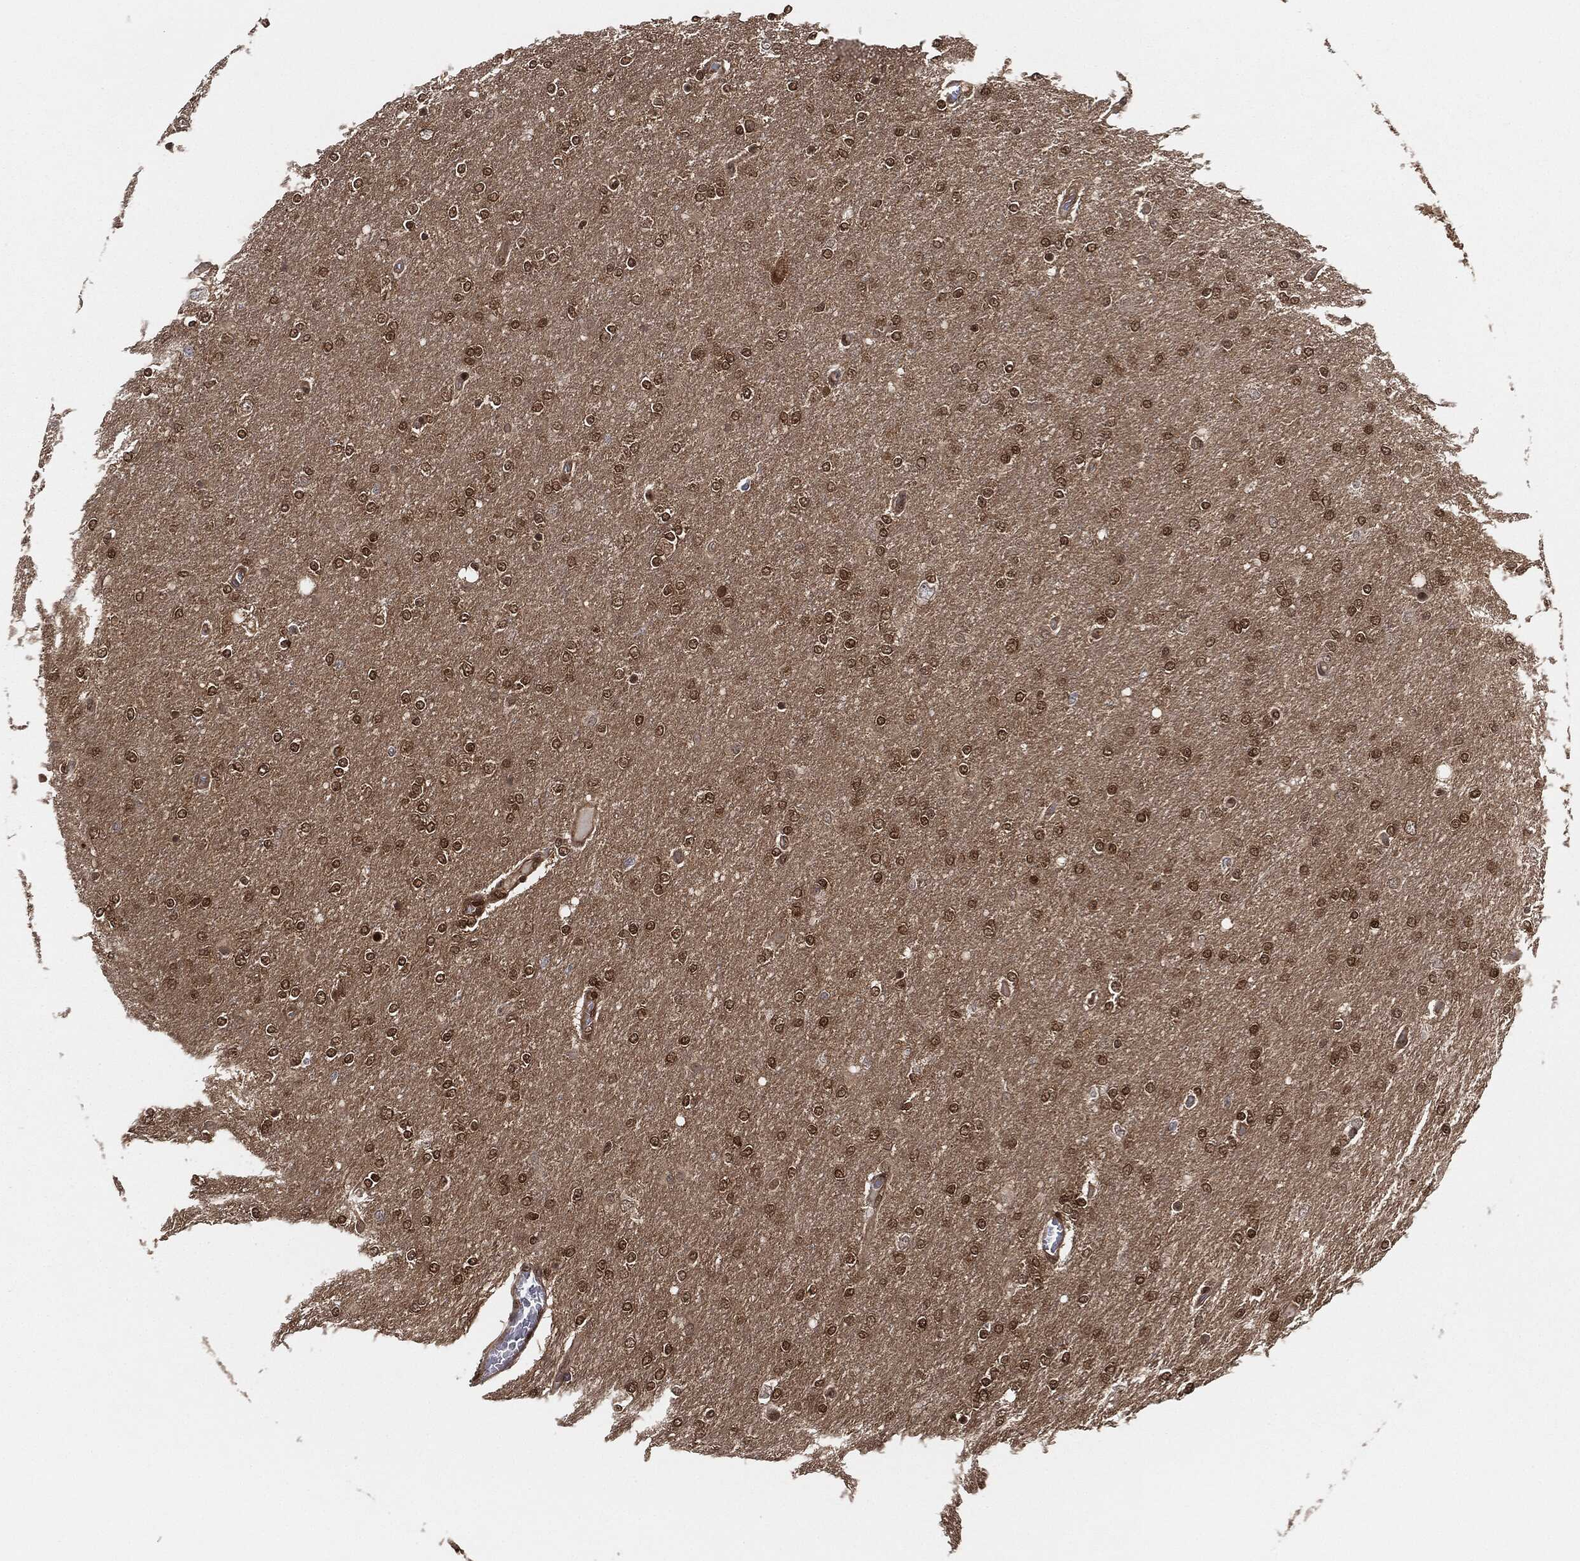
{"staining": {"intensity": "weak", "quantity": ">75%", "location": "nuclear"}, "tissue": "glioma", "cell_type": "Tumor cells", "image_type": "cancer", "snomed": [{"axis": "morphology", "description": "Glioma, malignant, High grade"}, {"axis": "topography", "description": "Cerebral cortex"}], "caption": "DAB immunohistochemical staining of human malignant glioma (high-grade) shows weak nuclear protein positivity in approximately >75% of tumor cells.", "gene": "CAPRIN2", "patient": {"sex": "male", "age": 70}}